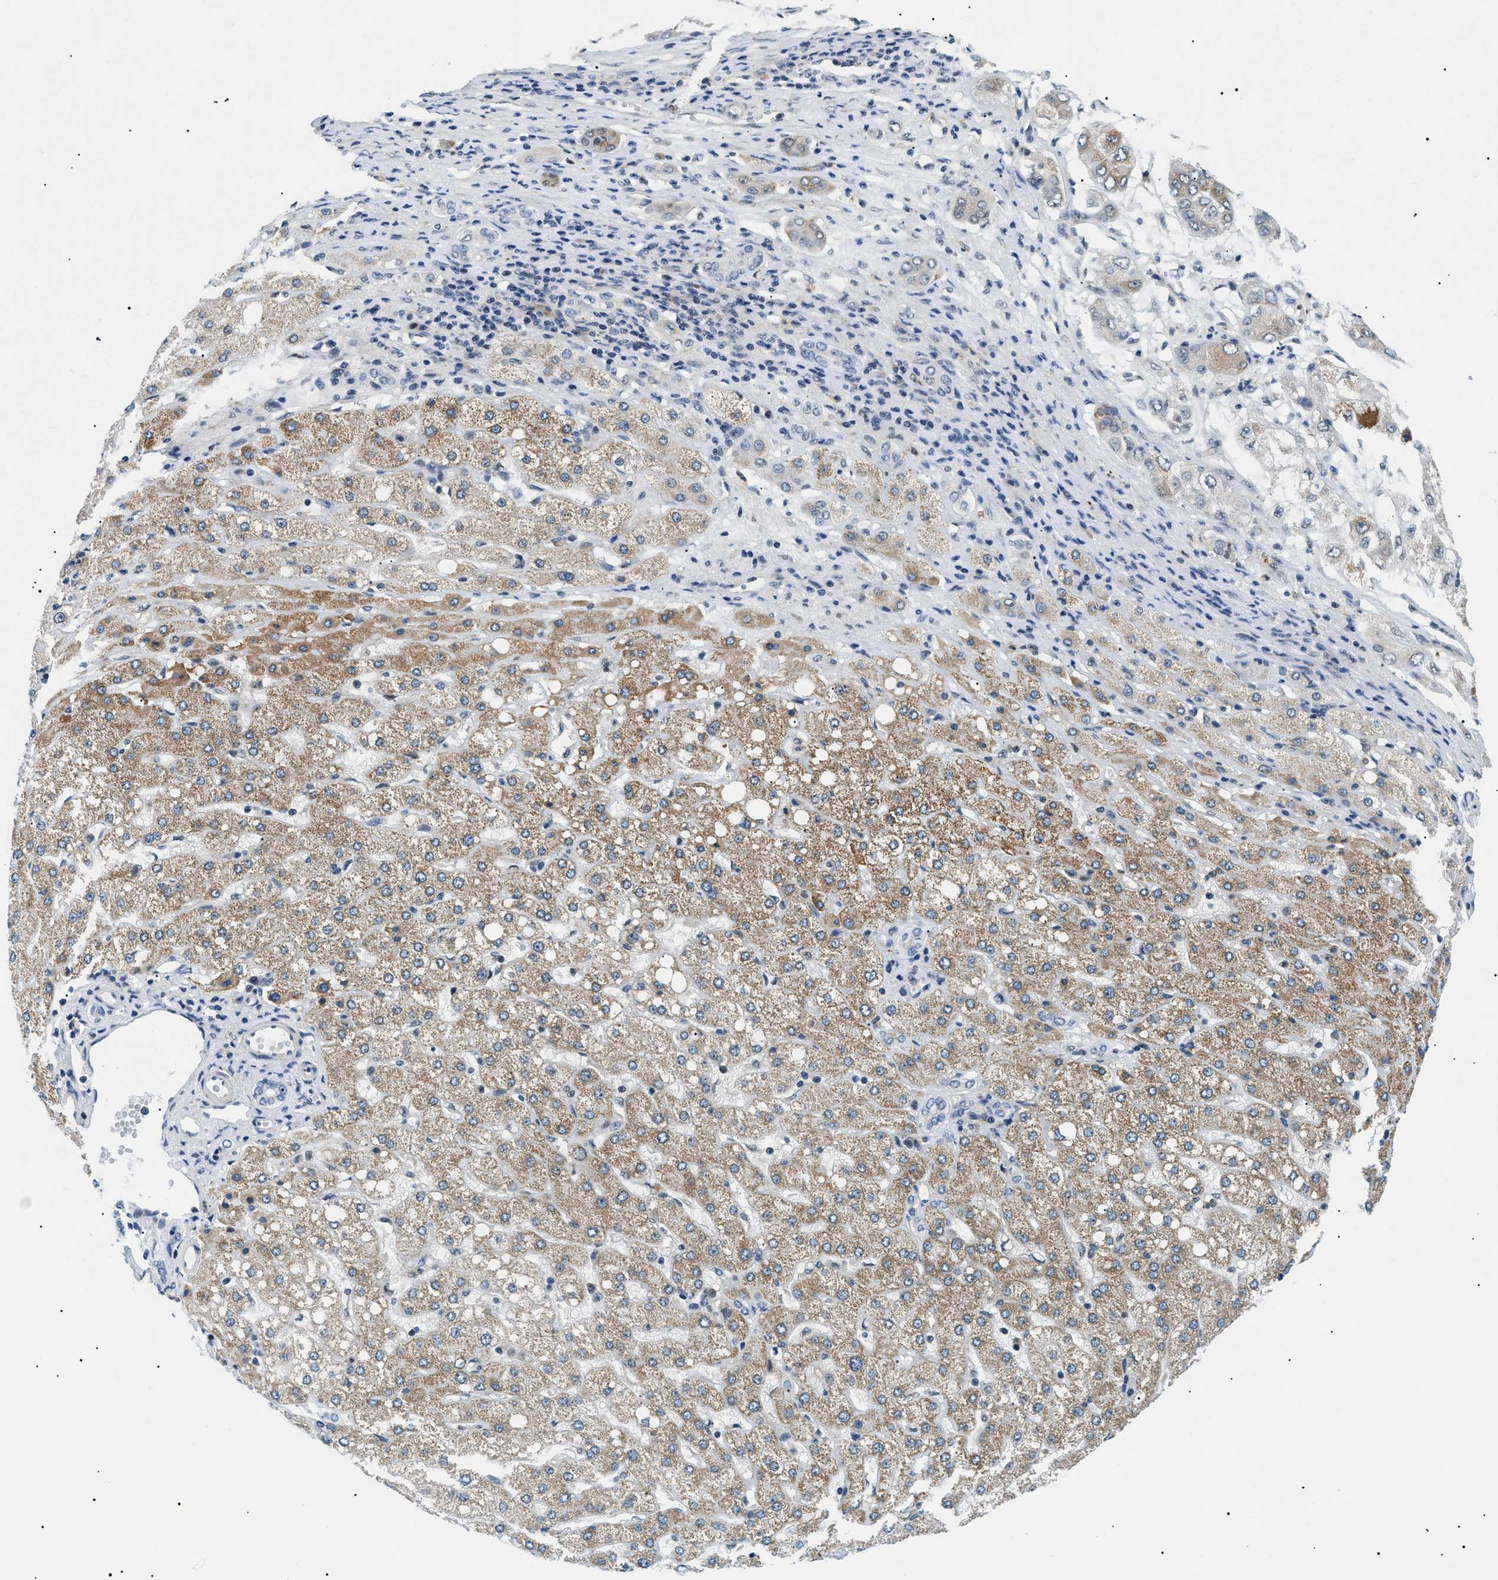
{"staining": {"intensity": "moderate", "quantity": ">75%", "location": "cytoplasmic/membranous"}, "tissue": "liver cancer", "cell_type": "Tumor cells", "image_type": "cancer", "snomed": [{"axis": "morphology", "description": "Carcinoma, Hepatocellular, NOS"}, {"axis": "topography", "description": "Liver"}], "caption": "Hepatocellular carcinoma (liver) stained for a protein demonstrates moderate cytoplasmic/membranous positivity in tumor cells. Using DAB (brown) and hematoxylin (blue) stains, captured at high magnification using brightfield microscopy.", "gene": "RBM15", "patient": {"sex": "male", "age": 80}}